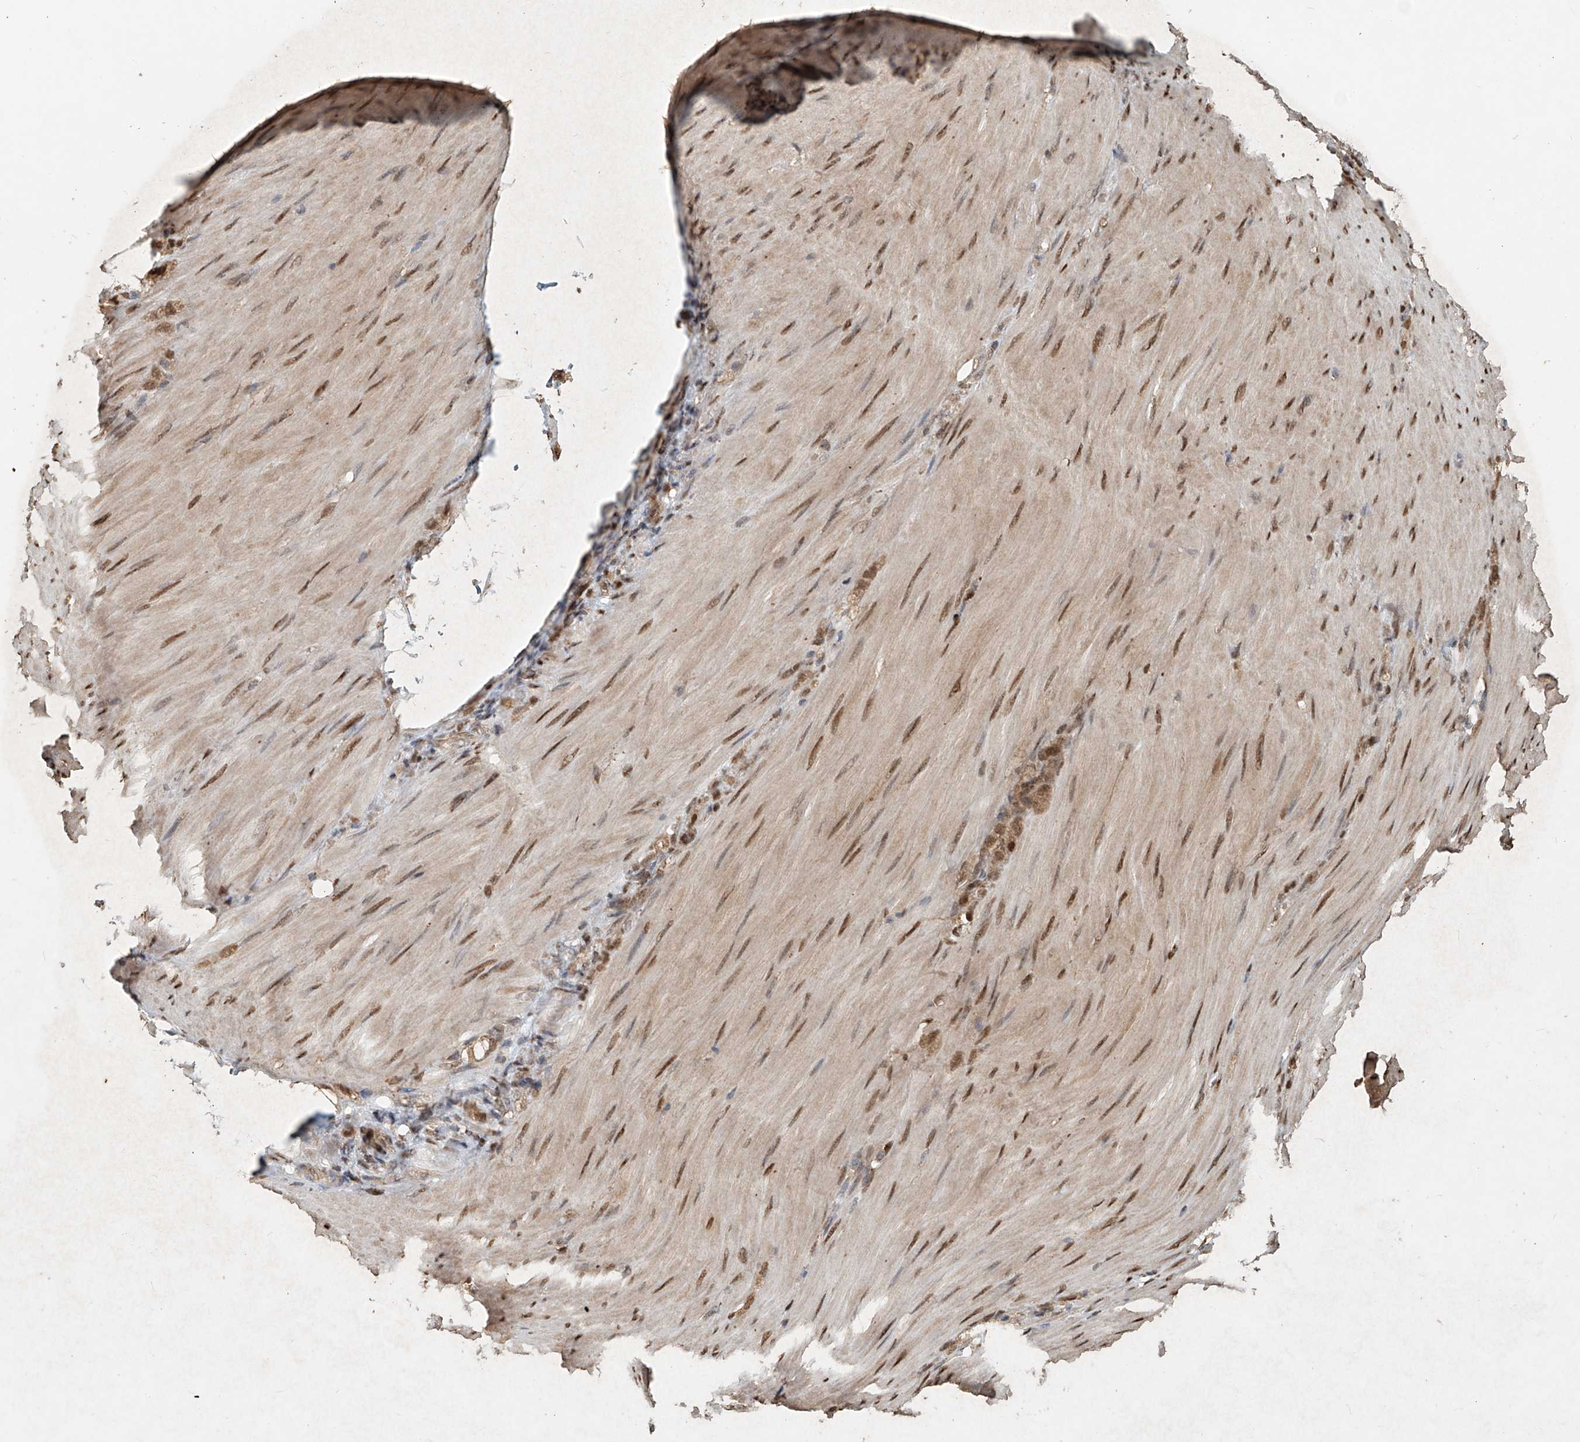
{"staining": {"intensity": "moderate", "quantity": ">75%", "location": "cytoplasmic/membranous,nuclear"}, "tissue": "stomach cancer", "cell_type": "Tumor cells", "image_type": "cancer", "snomed": [{"axis": "morphology", "description": "Normal tissue, NOS"}, {"axis": "morphology", "description": "Adenocarcinoma, NOS"}, {"axis": "topography", "description": "Stomach"}], "caption": "Immunohistochemical staining of adenocarcinoma (stomach) reveals medium levels of moderate cytoplasmic/membranous and nuclear protein staining in approximately >75% of tumor cells.", "gene": "RMND1", "patient": {"sex": "male", "age": 82}}